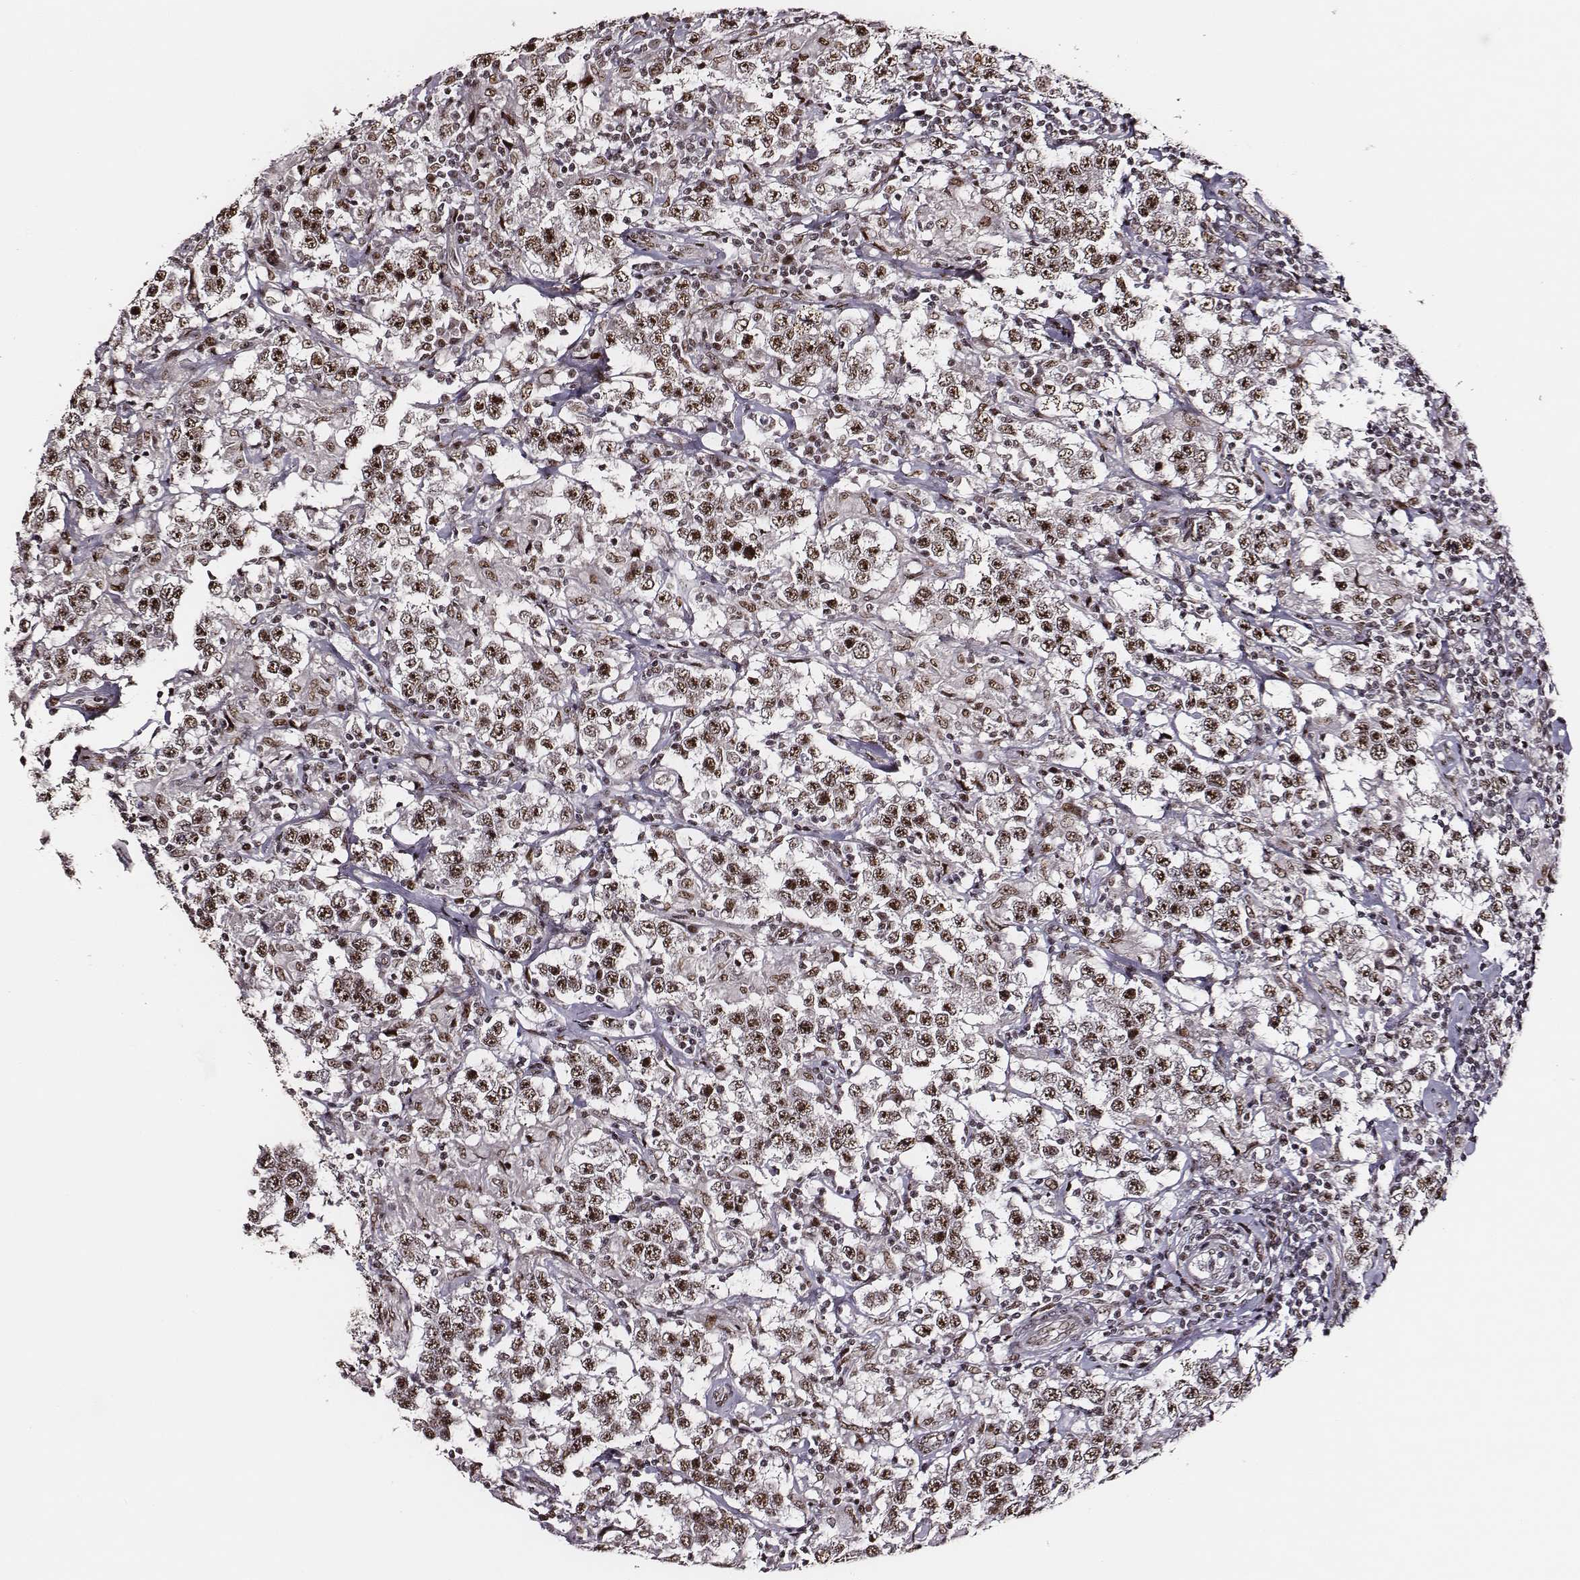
{"staining": {"intensity": "moderate", "quantity": ">75%", "location": "nuclear"}, "tissue": "testis cancer", "cell_type": "Tumor cells", "image_type": "cancer", "snomed": [{"axis": "morphology", "description": "Seminoma, NOS"}, {"axis": "morphology", "description": "Carcinoma, Embryonal, NOS"}, {"axis": "topography", "description": "Testis"}], "caption": "Testis cancer tissue exhibits moderate nuclear positivity in approximately >75% of tumor cells, visualized by immunohistochemistry.", "gene": "PPARA", "patient": {"sex": "male", "age": 41}}